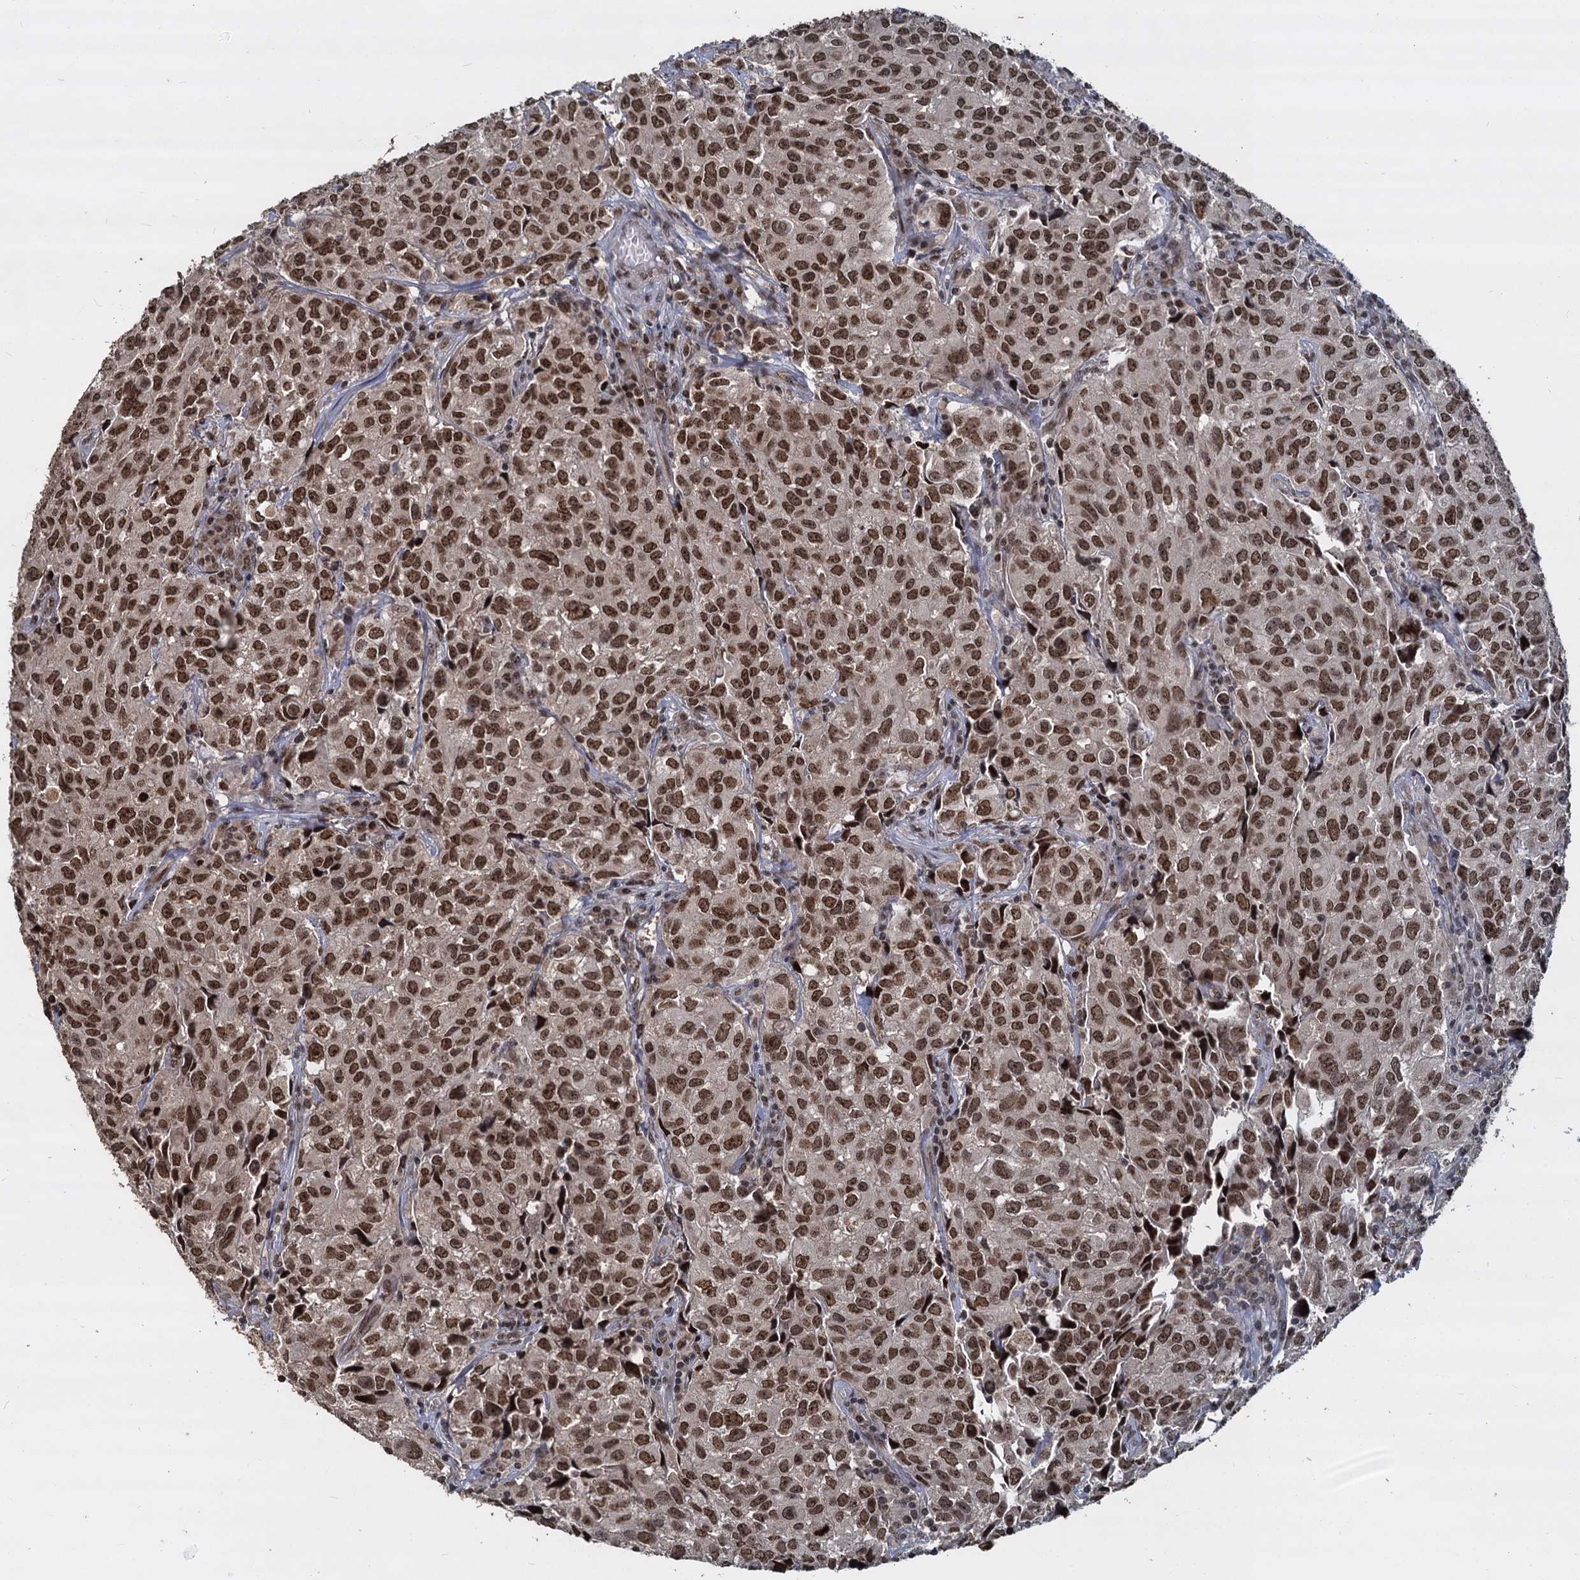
{"staining": {"intensity": "moderate", "quantity": "25%-75%", "location": "nuclear"}, "tissue": "urothelial cancer", "cell_type": "Tumor cells", "image_type": "cancer", "snomed": [{"axis": "morphology", "description": "Urothelial carcinoma, High grade"}, {"axis": "topography", "description": "Urinary bladder"}], "caption": "Protein analysis of urothelial cancer tissue exhibits moderate nuclear expression in approximately 25%-75% of tumor cells.", "gene": "FAM216B", "patient": {"sex": "female", "age": 75}}